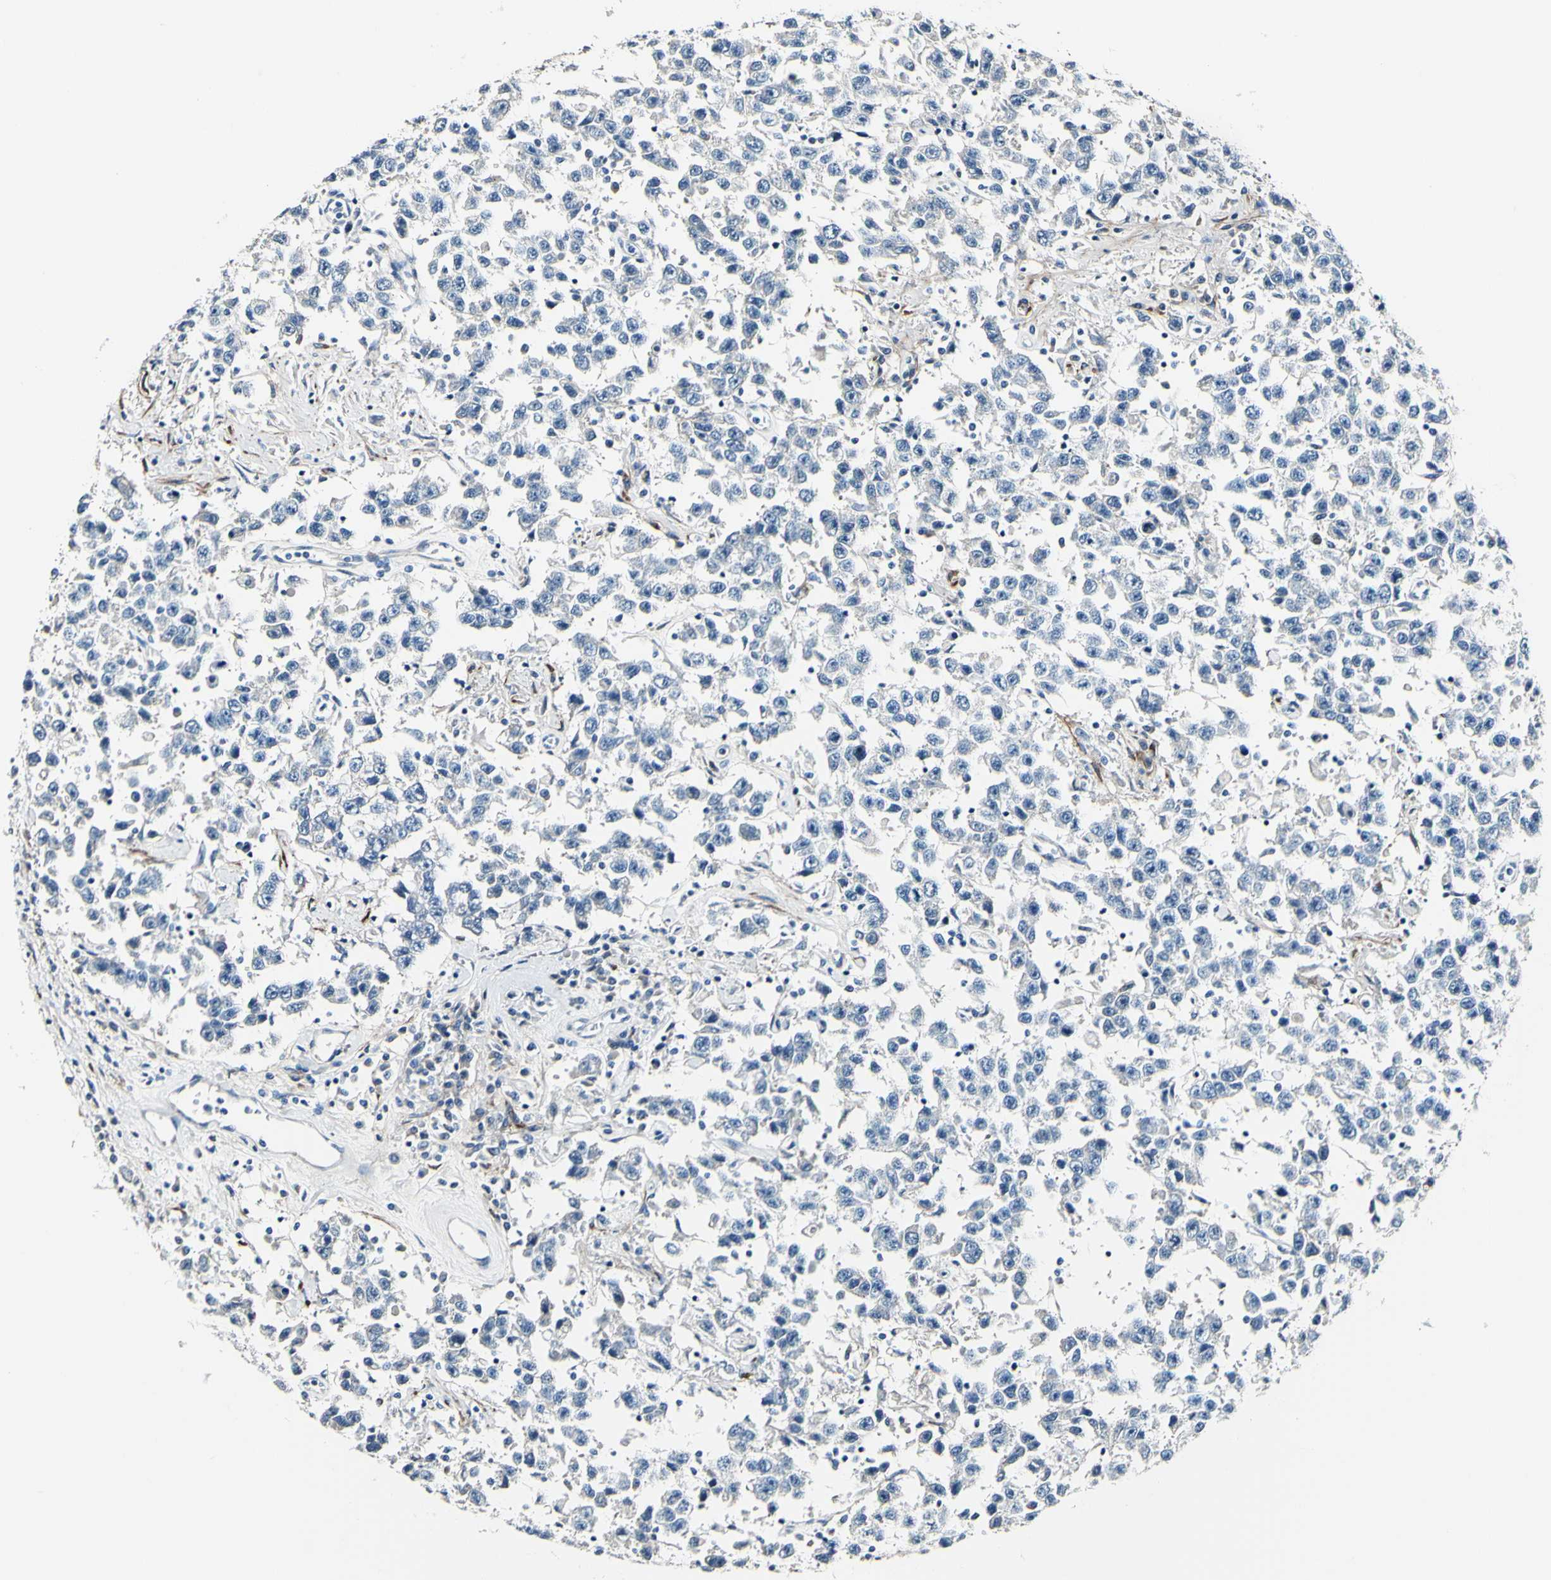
{"staining": {"intensity": "negative", "quantity": "none", "location": "none"}, "tissue": "testis cancer", "cell_type": "Tumor cells", "image_type": "cancer", "snomed": [{"axis": "morphology", "description": "Seminoma, NOS"}, {"axis": "topography", "description": "Testis"}], "caption": "An immunohistochemistry (IHC) micrograph of seminoma (testis) is shown. There is no staining in tumor cells of seminoma (testis).", "gene": "COL6A3", "patient": {"sex": "male", "age": 41}}